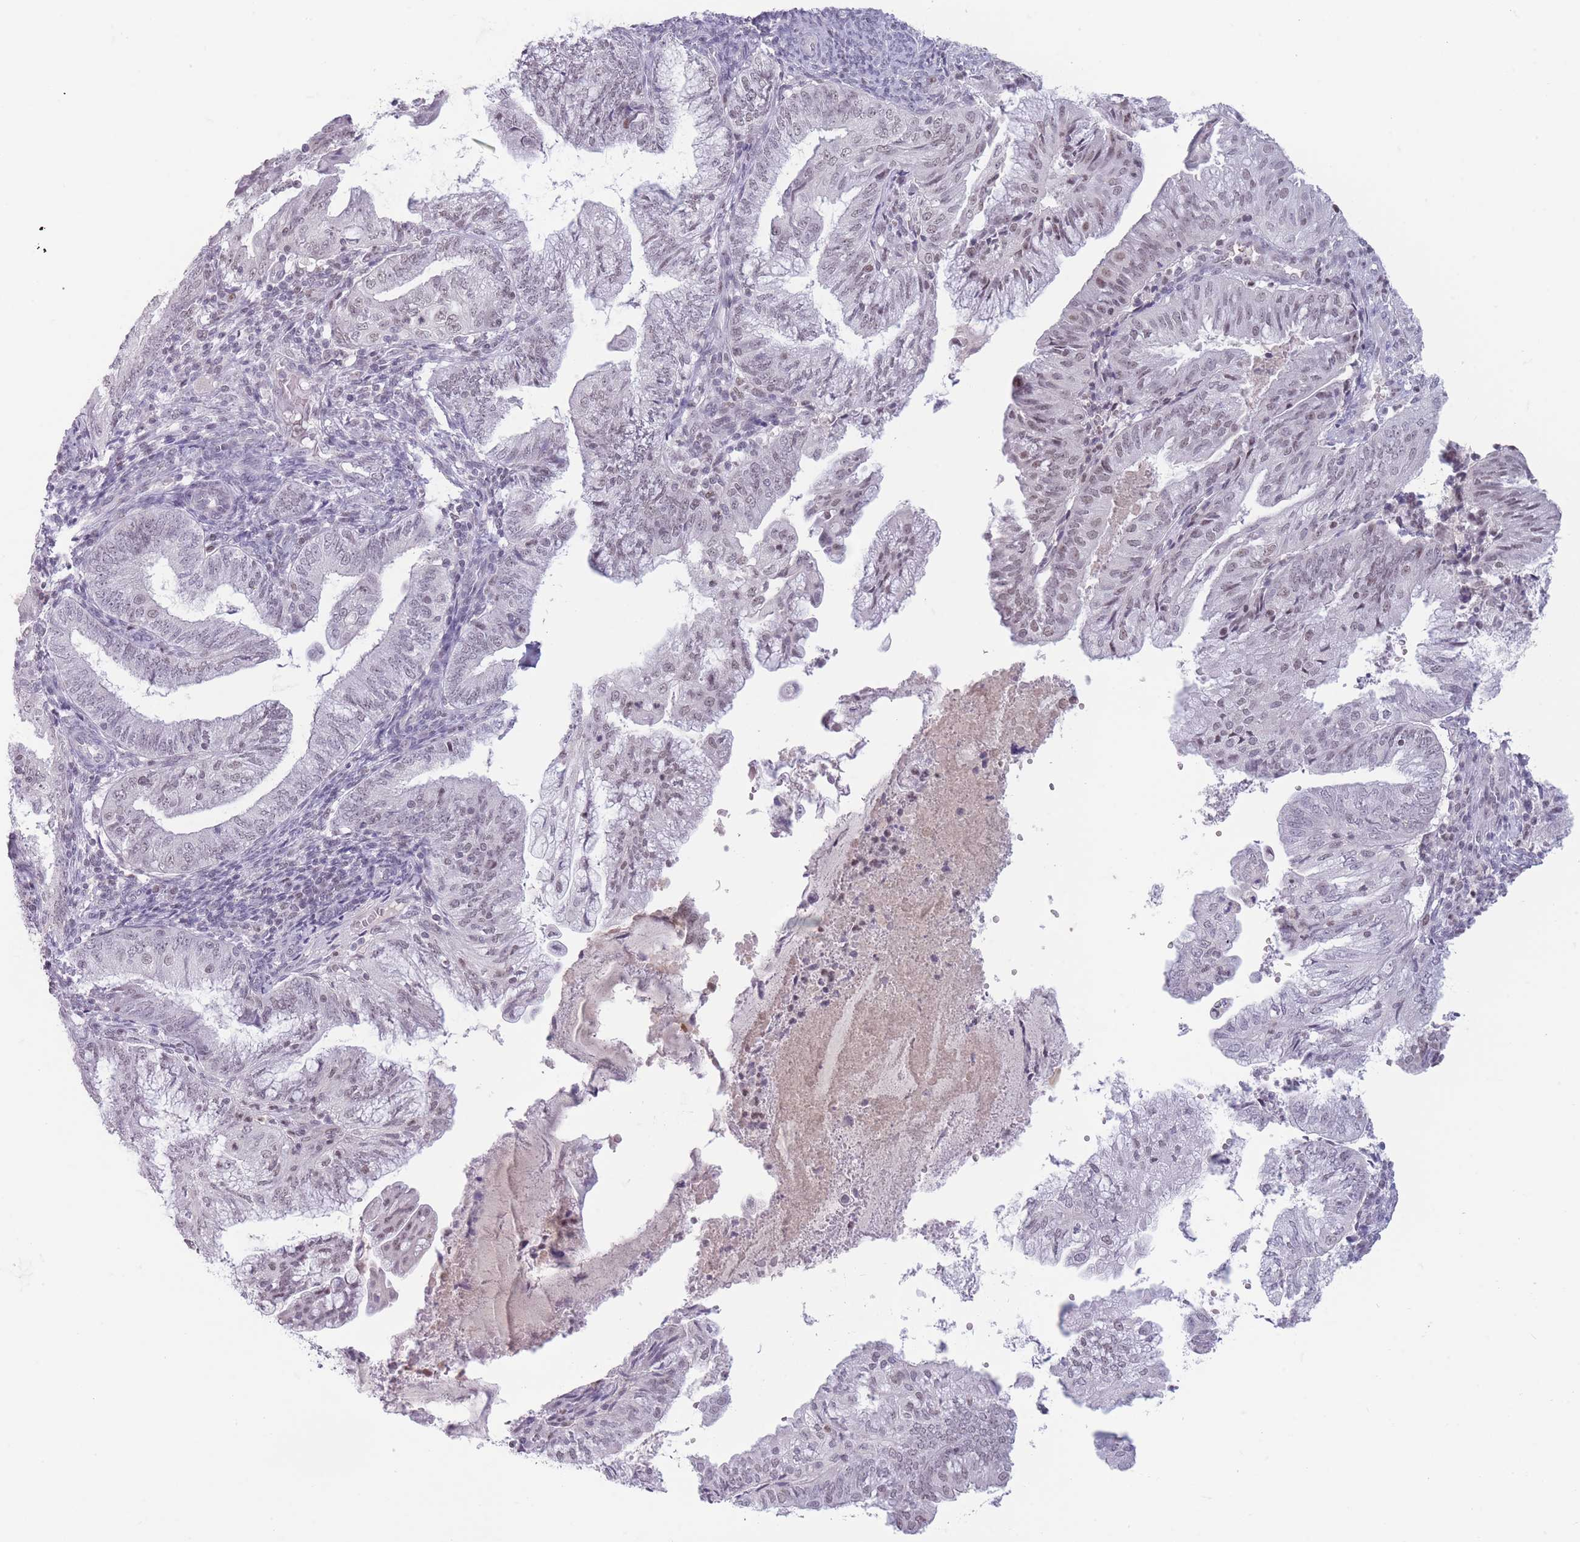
{"staining": {"intensity": "weak", "quantity": "<25%", "location": "nuclear"}, "tissue": "endometrial cancer", "cell_type": "Tumor cells", "image_type": "cancer", "snomed": [{"axis": "morphology", "description": "Adenocarcinoma, NOS"}, {"axis": "topography", "description": "Endometrium"}], "caption": "Endometrial cancer (adenocarcinoma) stained for a protein using immunohistochemistry (IHC) reveals no positivity tumor cells.", "gene": "ARID3B", "patient": {"sex": "female", "age": 55}}